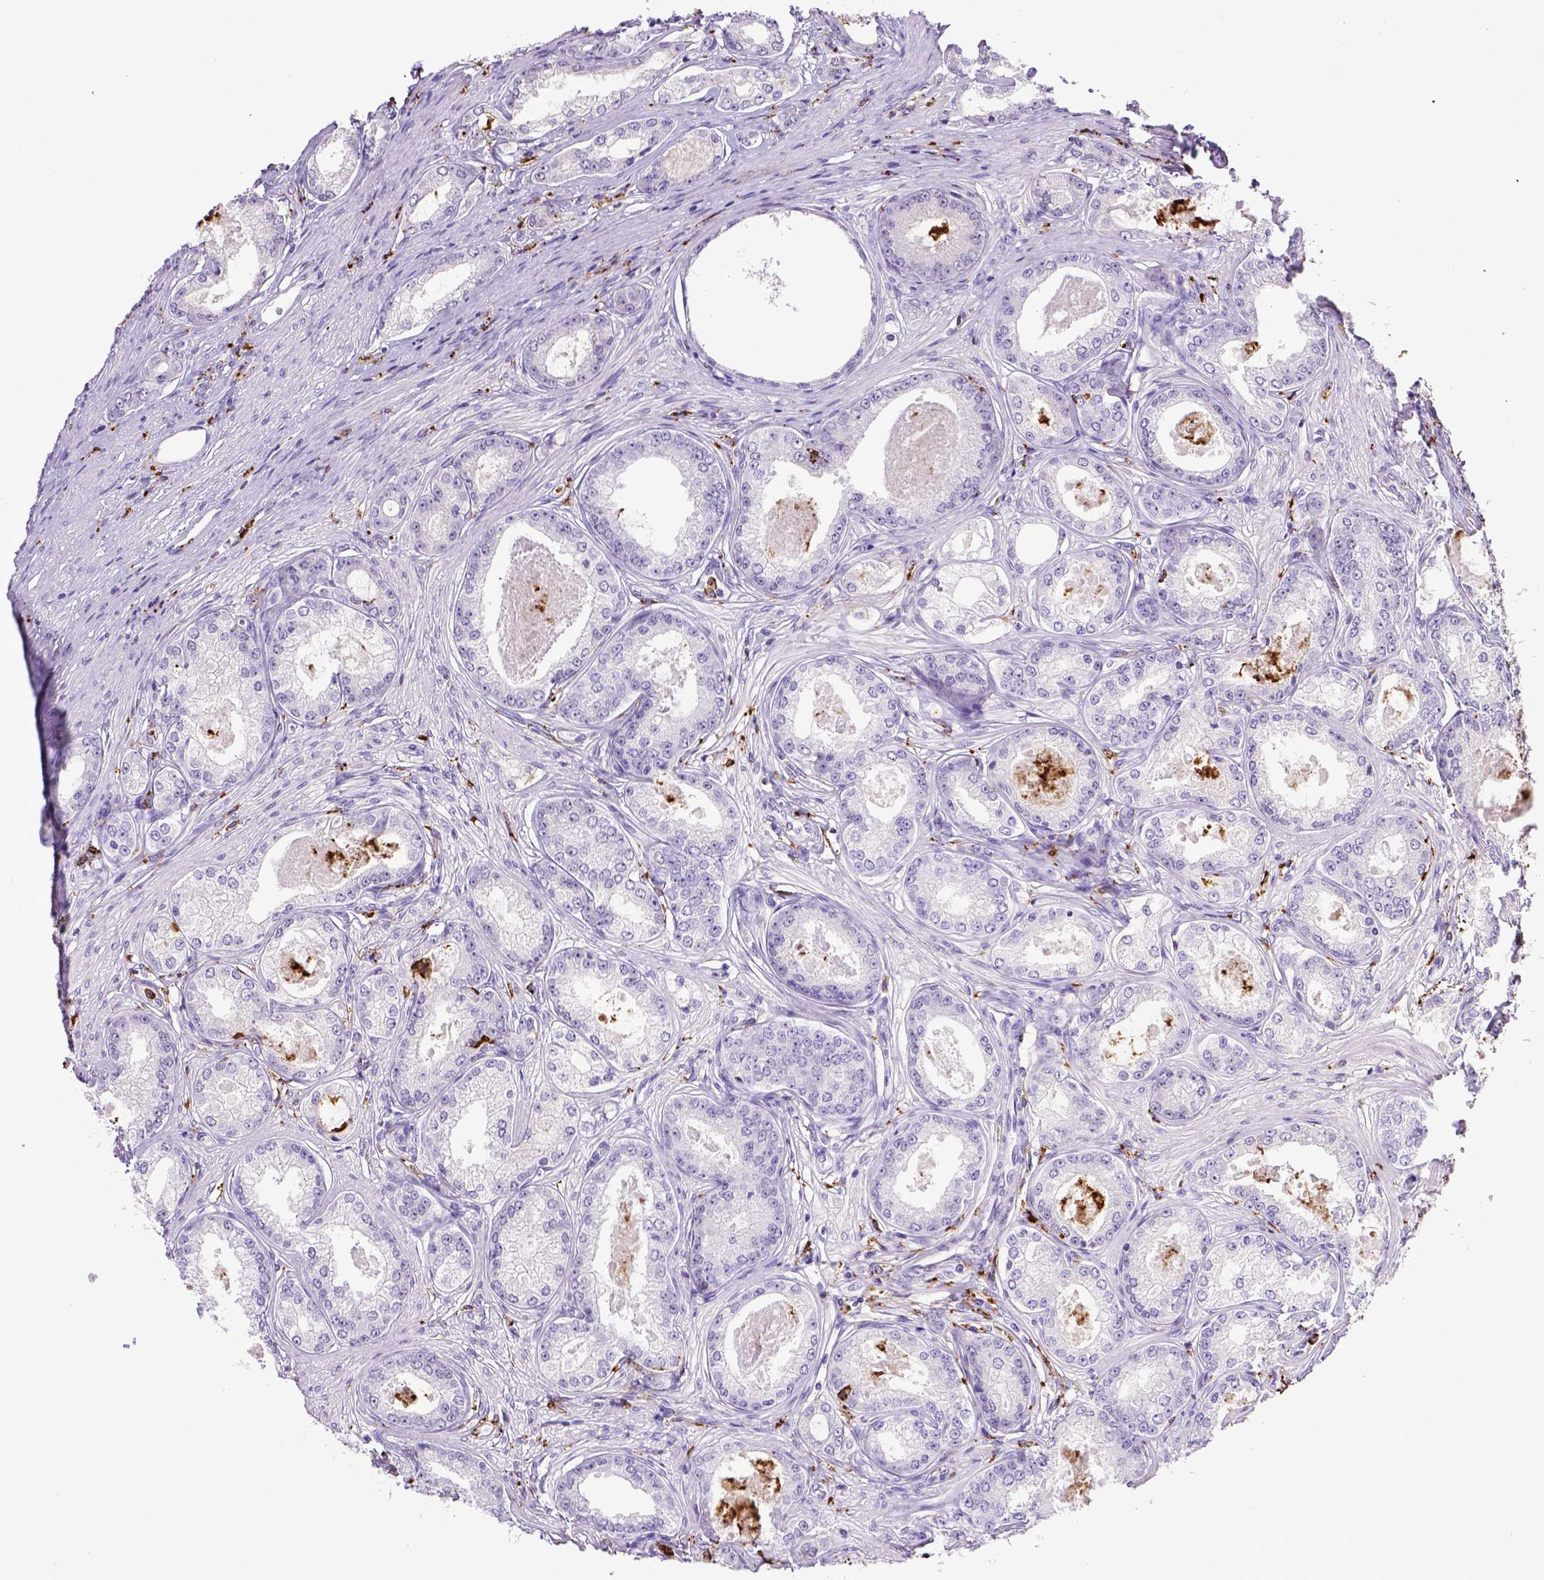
{"staining": {"intensity": "negative", "quantity": "none", "location": "none"}, "tissue": "prostate cancer", "cell_type": "Tumor cells", "image_type": "cancer", "snomed": [{"axis": "morphology", "description": "Adenocarcinoma, Low grade"}, {"axis": "topography", "description": "Prostate"}], "caption": "Tumor cells are negative for protein expression in human adenocarcinoma (low-grade) (prostate). The staining is performed using DAB brown chromogen with nuclei counter-stained in using hematoxylin.", "gene": "CD68", "patient": {"sex": "male", "age": 68}}